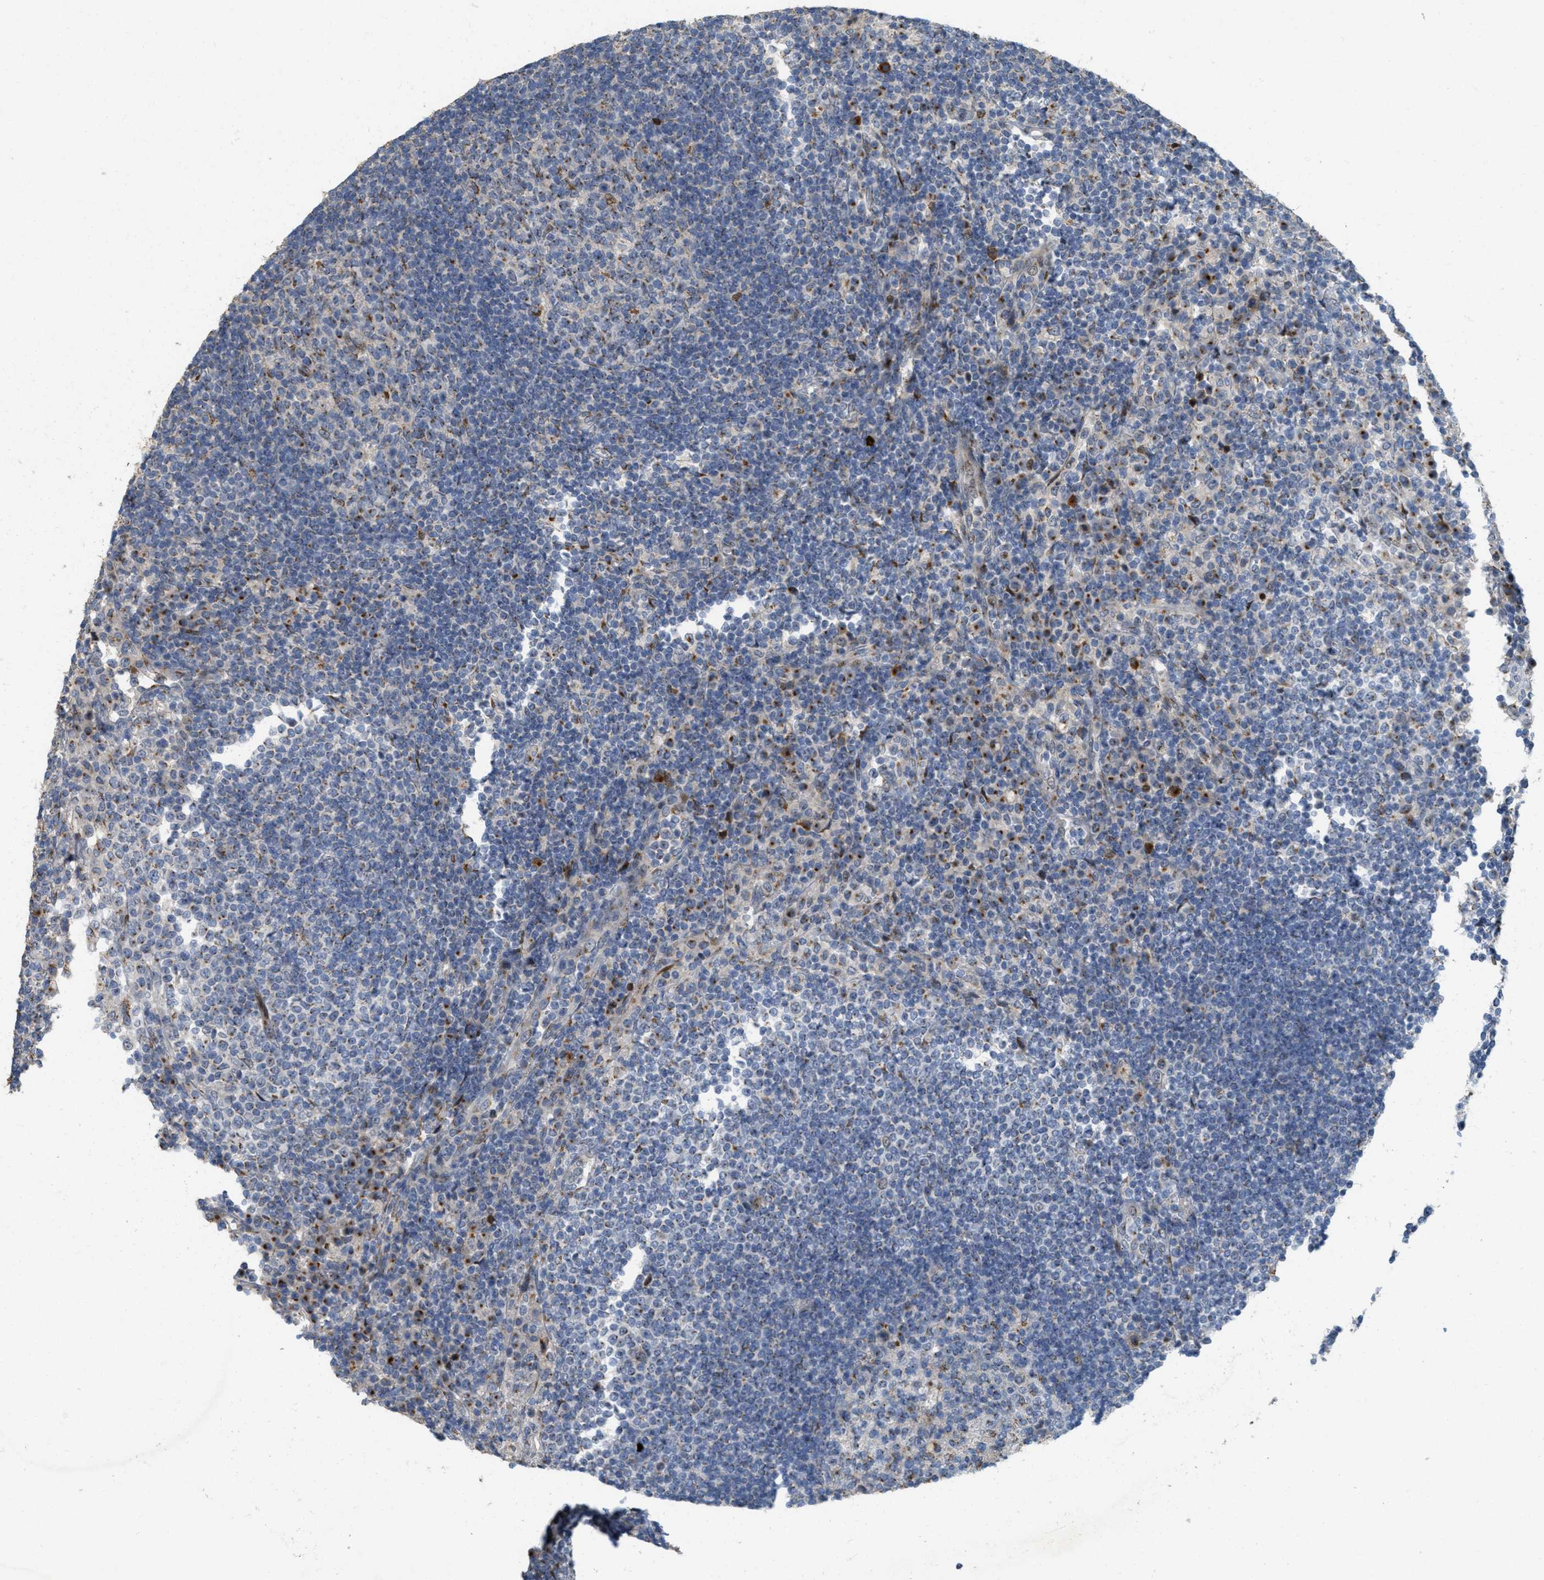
{"staining": {"intensity": "moderate", "quantity": "25%-75%", "location": "cytoplasmic/membranous"}, "tissue": "lymph node", "cell_type": "Germinal center cells", "image_type": "normal", "snomed": [{"axis": "morphology", "description": "Normal tissue, NOS"}, {"axis": "topography", "description": "Lymph node"}], "caption": "A brown stain labels moderate cytoplasmic/membranous expression of a protein in germinal center cells of unremarkable lymph node.", "gene": "ZFPL1", "patient": {"sex": "female", "age": 53}}